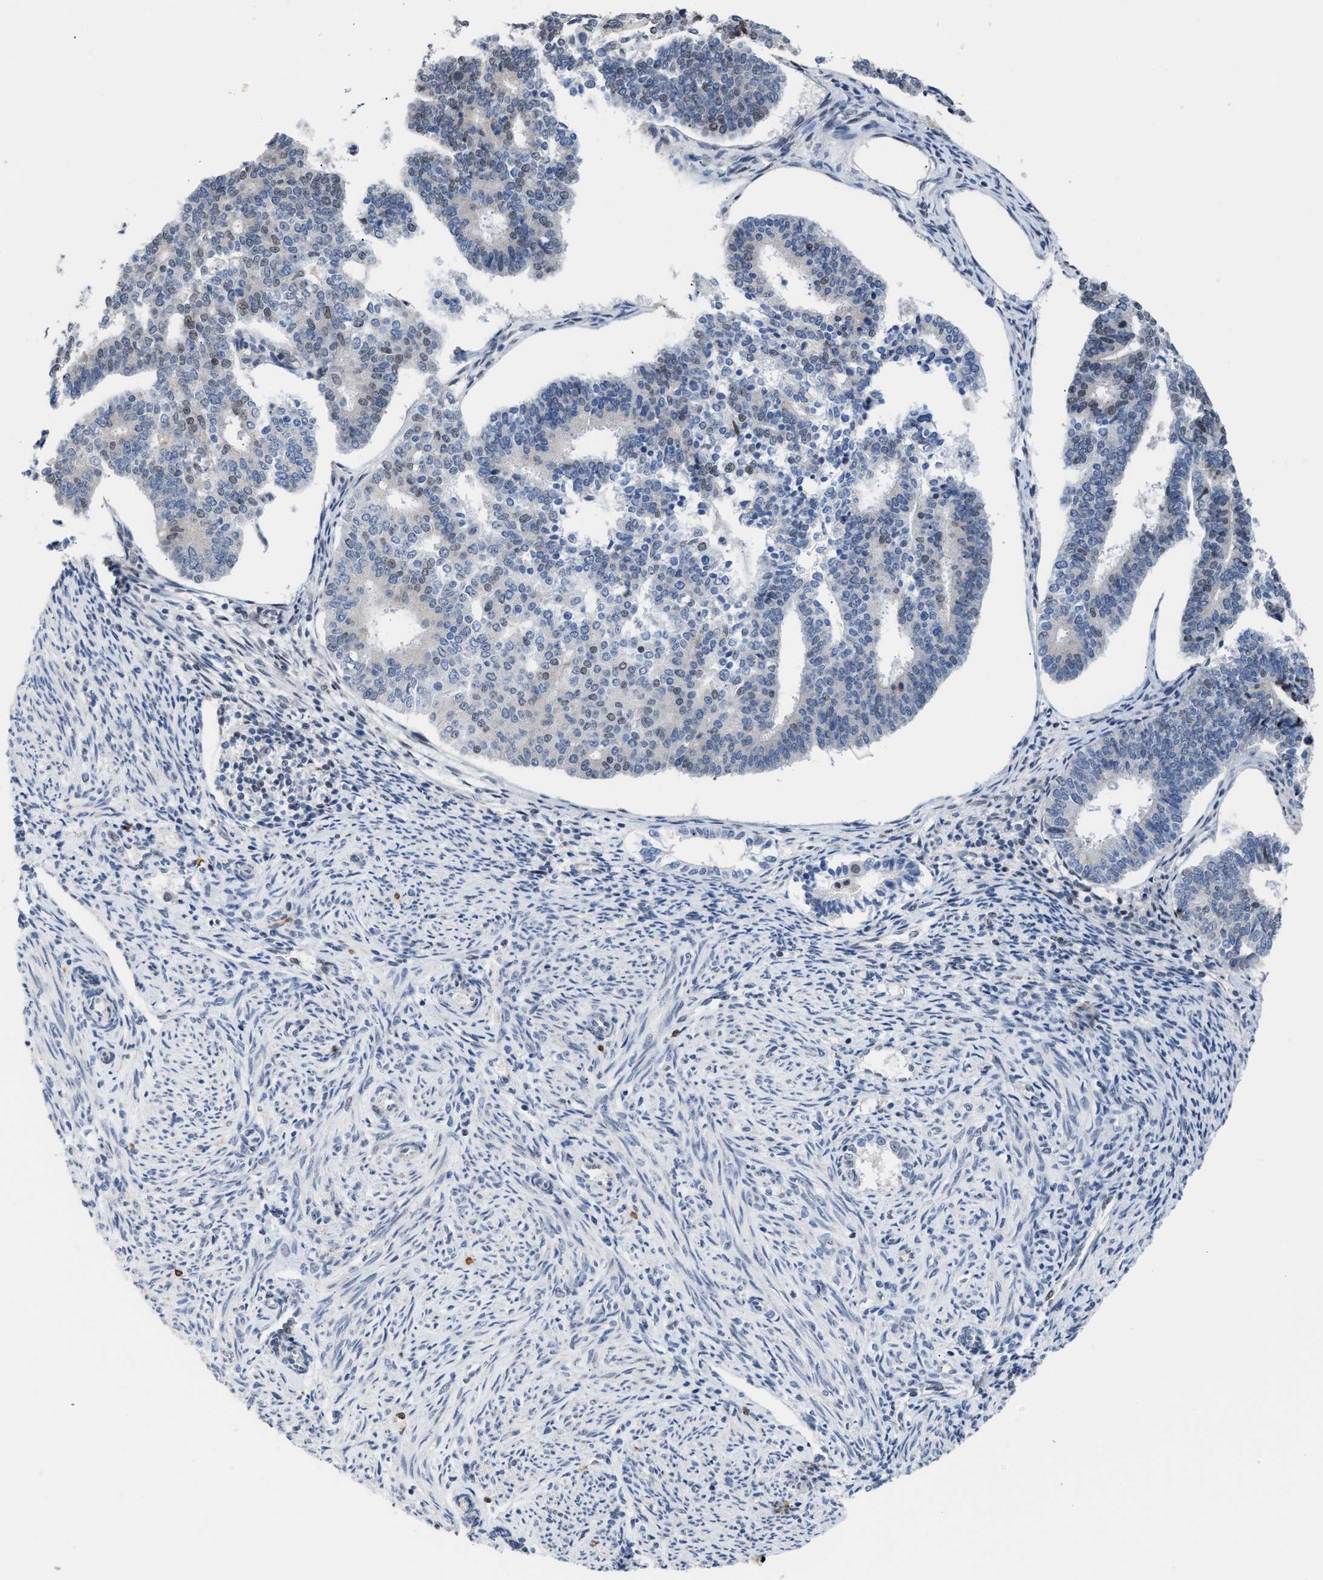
{"staining": {"intensity": "weak", "quantity": "25%-75%", "location": "nuclear"}, "tissue": "endometrial cancer", "cell_type": "Tumor cells", "image_type": "cancer", "snomed": [{"axis": "morphology", "description": "Adenocarcinoma, NOS"}, {"axis": "topography", "description": "Endometrium"}], "caption": "Immunohistochemistry of endometrial cancer (adenocarcinoma) exhibits low levels of weak nuclear staining in approximately 25%-75% of tumor cells.", "gene": "TXNRD3", "patient": {"sex": "female", "age": 70}}